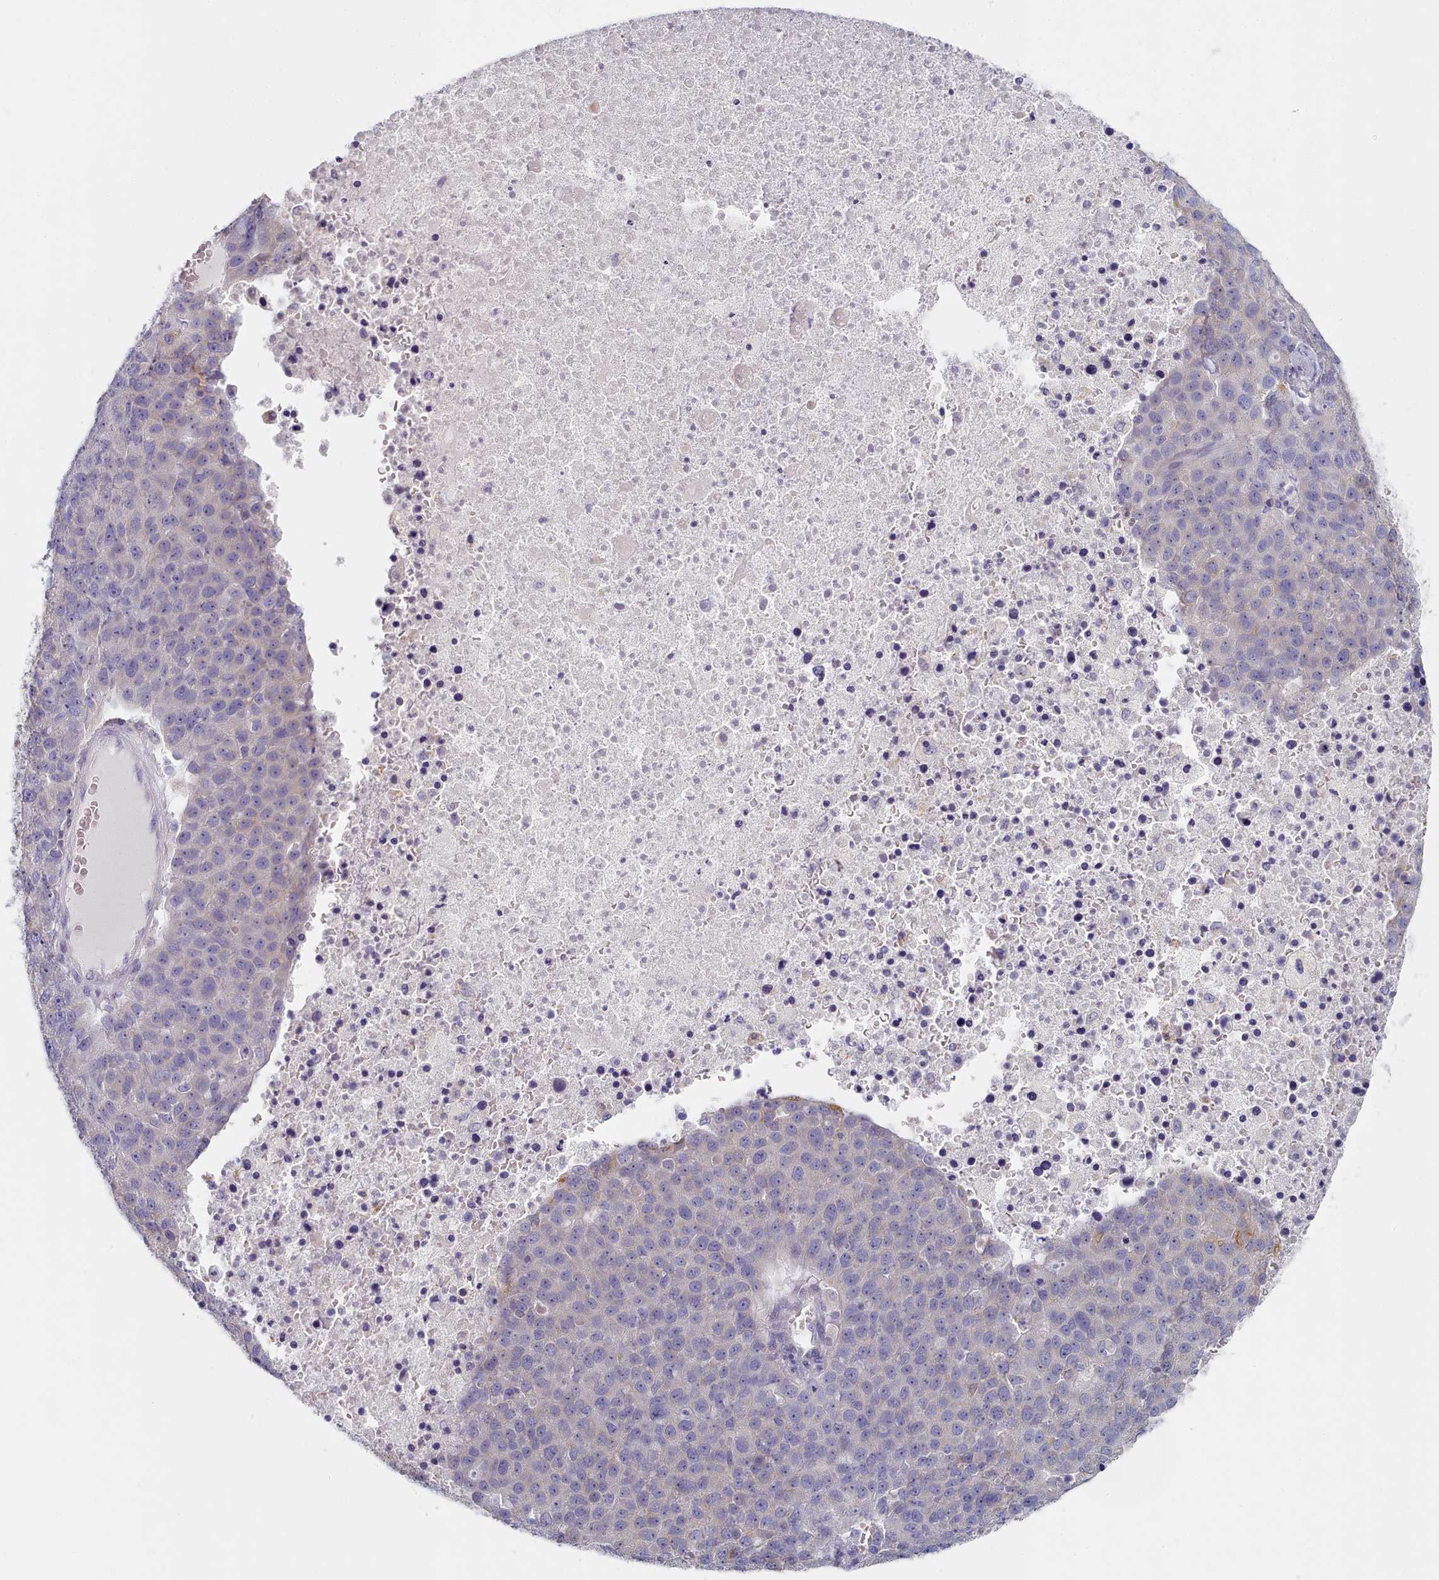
{"staining": {"intensity": "negative", "quantity": "none", "location": "none"}, "tissue": "pancreatic cancer", "cell_type": "Tumor cells", "image_type": "cancer", "snomed": [{"axis": "morphology", "description": "Adenocarcinoma, NOS"}, {"axis": "topography", "description": "Pancreas"}], "caption": "Tumor cells are negative for protein expression in human adenocarcinoma (pancreatic).", "gene": "TYW1B", "patient": {"sex": "female", "age": 61}}